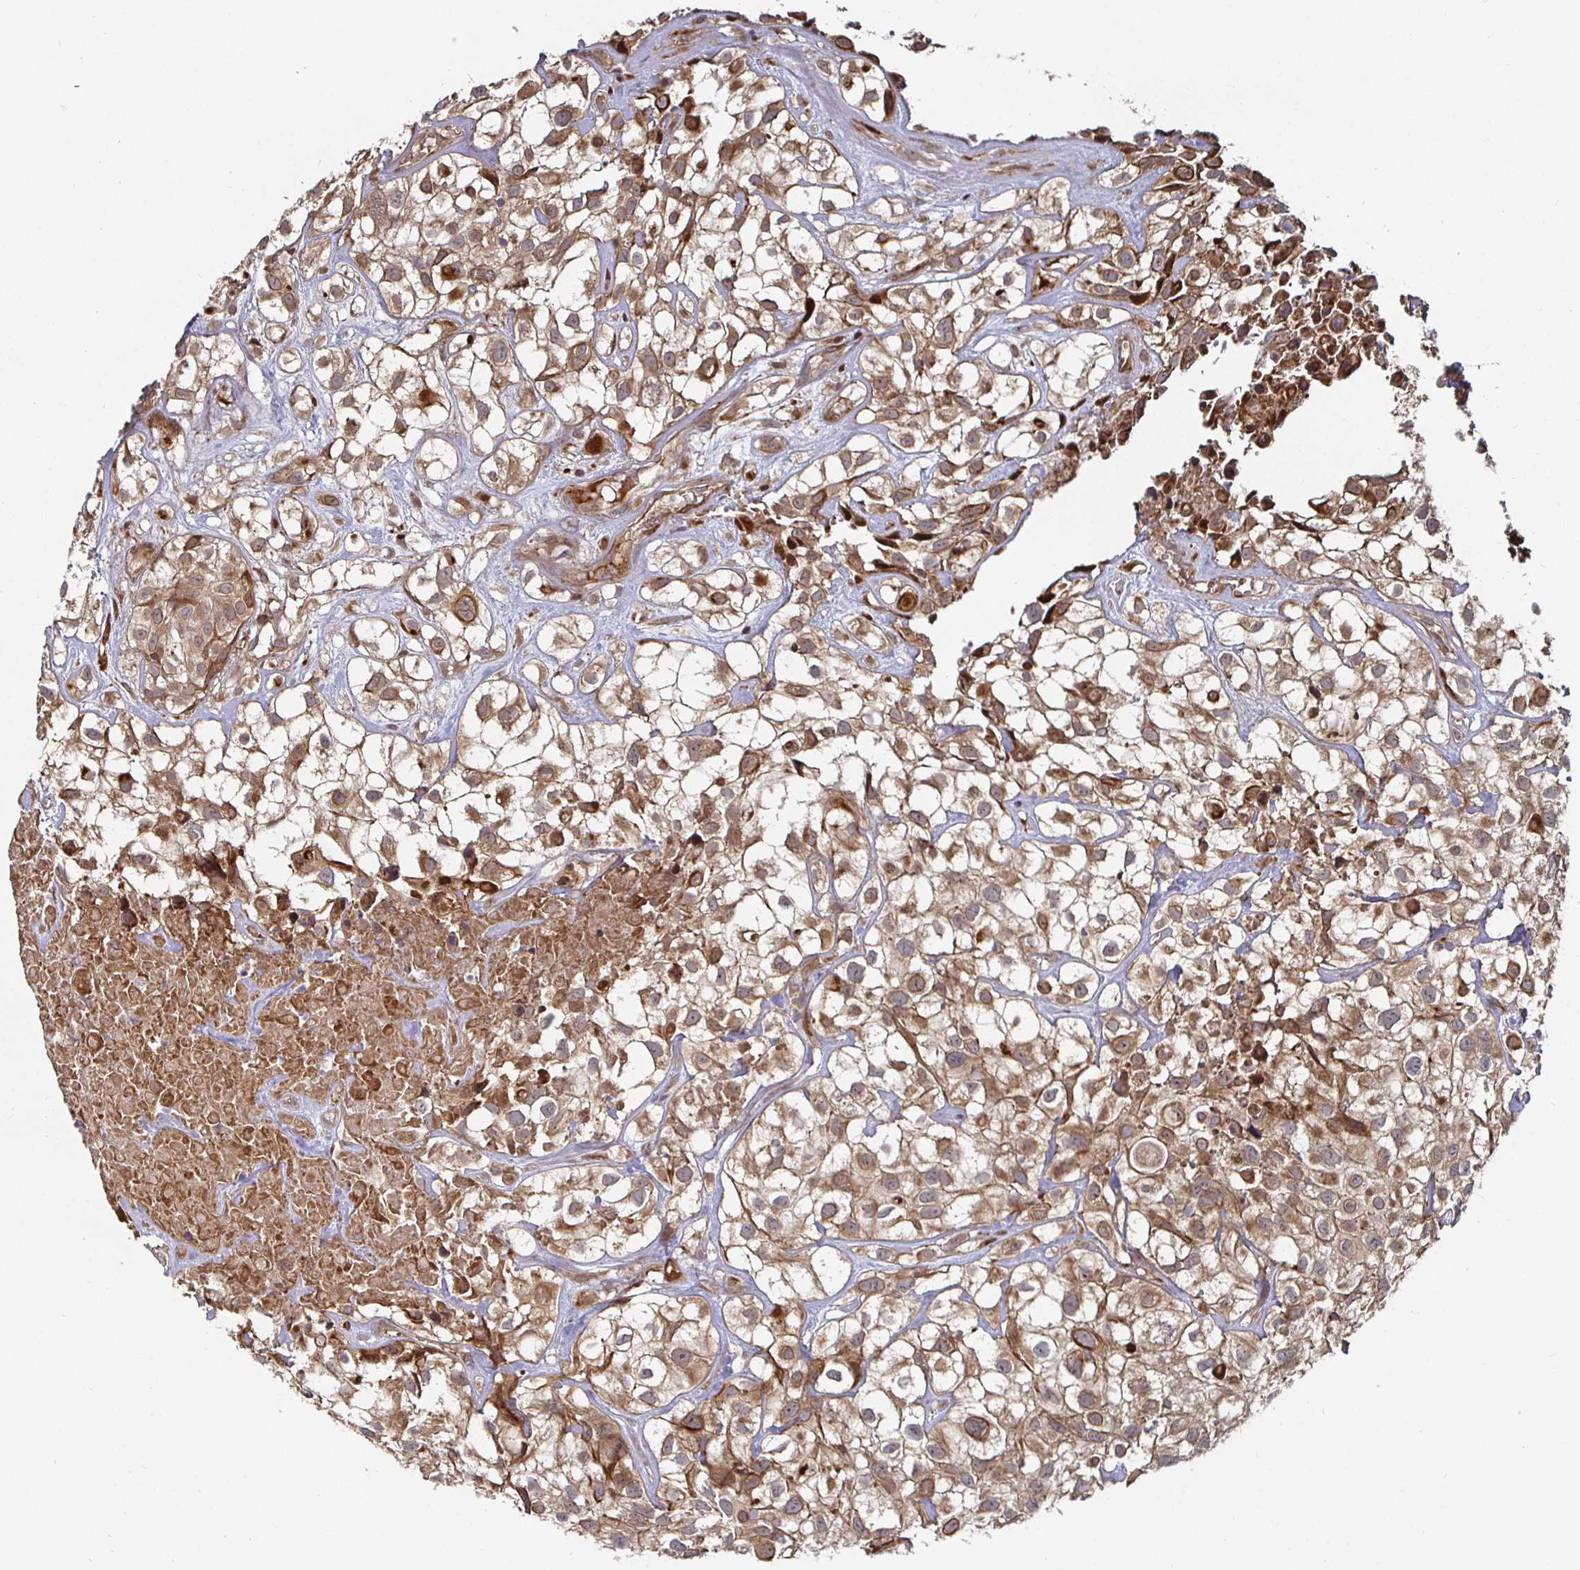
{"staining": {"intensity": "moderate", "quantity": ">75%", "location": "cytoplasmic/membranous"}, "tissue": "urothelial cancer", "cell_type": "Tumor cells", "image_type": "cancer", "snomed": [{"axis": "morphology", "description": "Urothelial carcinoma, High grade"}, {"axis": "topography", "description": "Urinary bladder"}], "caption": "Urothelial cancer stained with a protein marker demonstrates moderate staining in tumor cells.", "gene": "TBKBP1", "patient": {"sex": "male", "age": 56}}